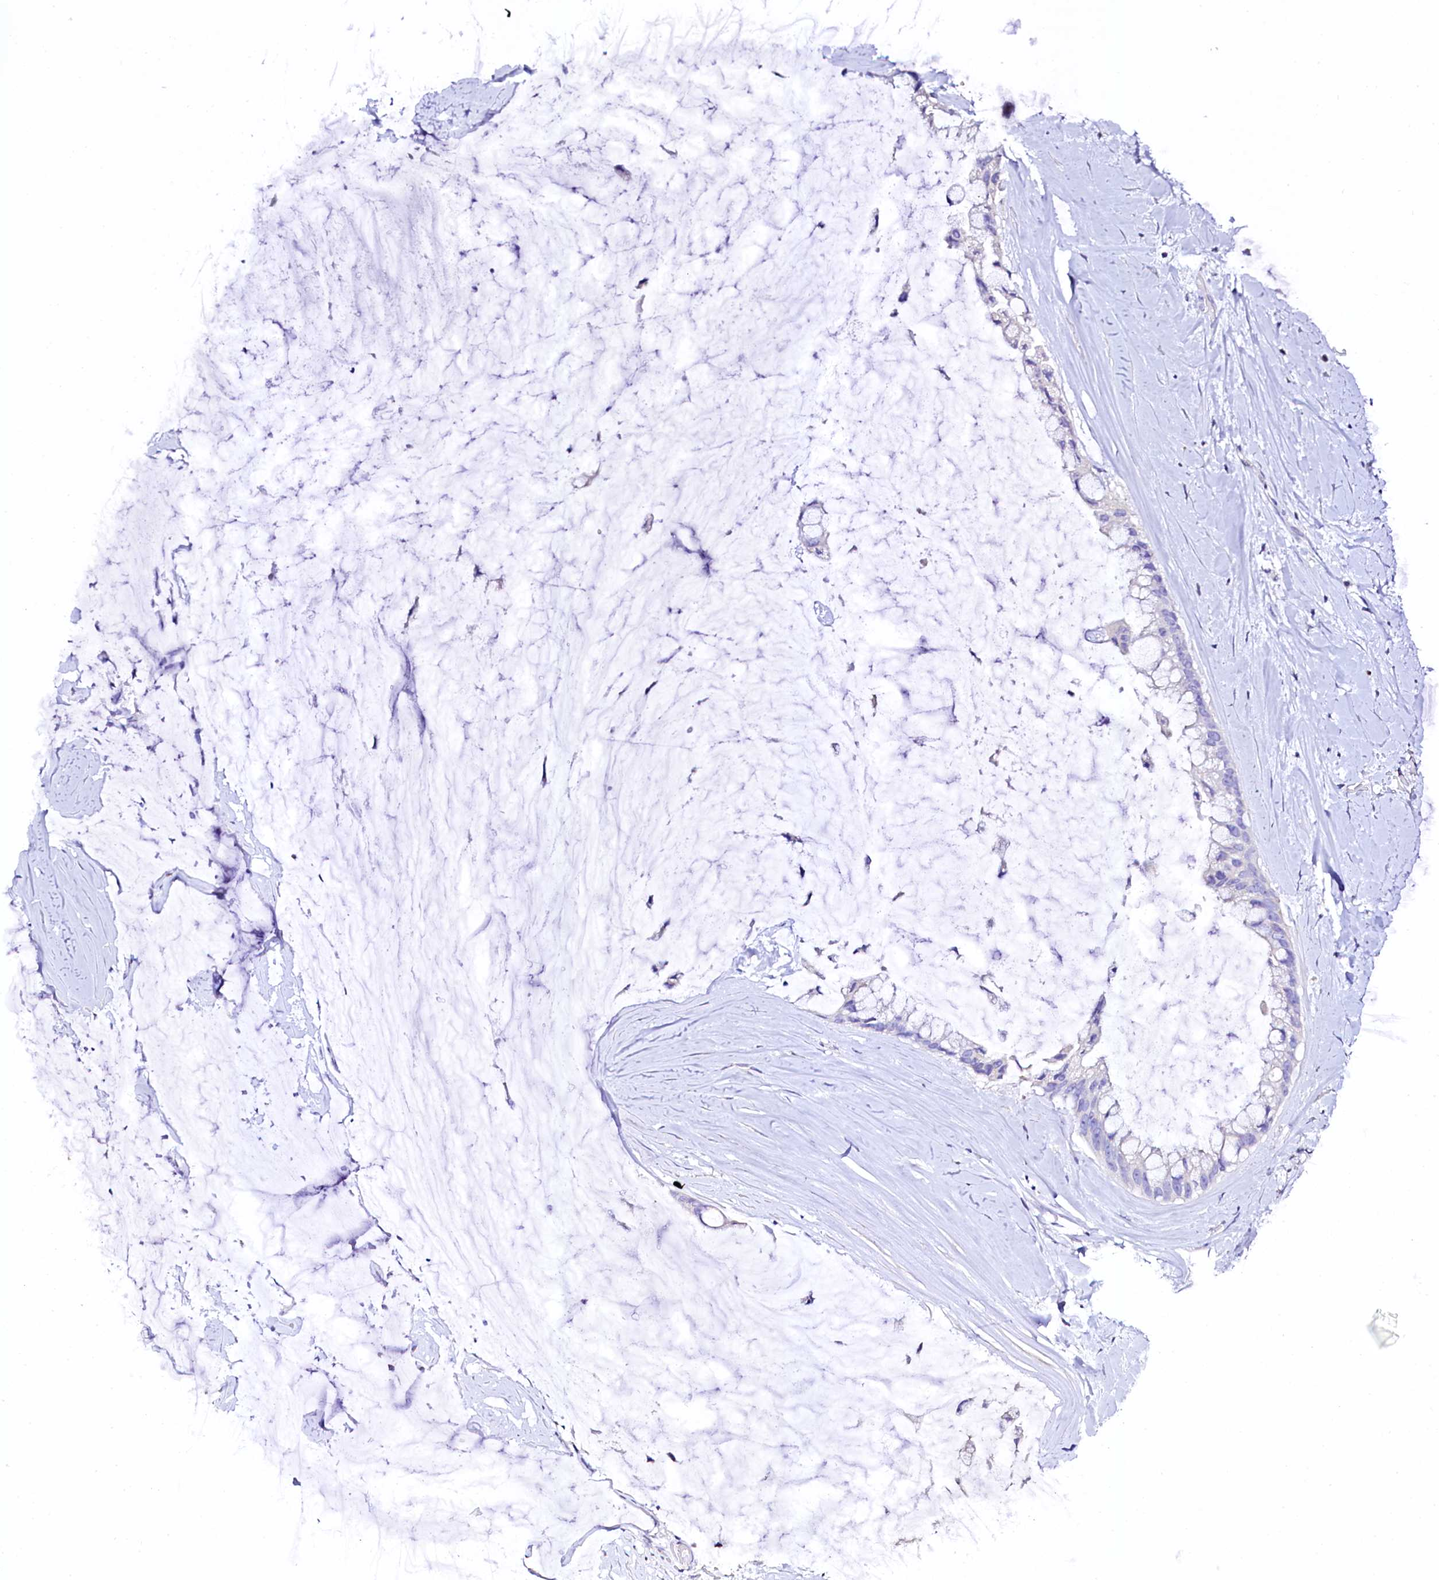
{"staining": {"intensity": "negative", "quantity": "none", "location": "none"}, "tissue": "ovarian cancer", "cell_type": "Tumor cells", "image_type": "cancer", "snomed": [{"axis": "morphology", "description": "Cystadenocarcinoma, mucinous, NOS"}, {"axis": "topography", "description": "Ovary"}], "caption": "Tumor cells show no significant protein positivity in mucinous cystadenocarcinoma (ovarian).", "gene": "NAA16", "patient": {"sex": "female", "age": 39}}